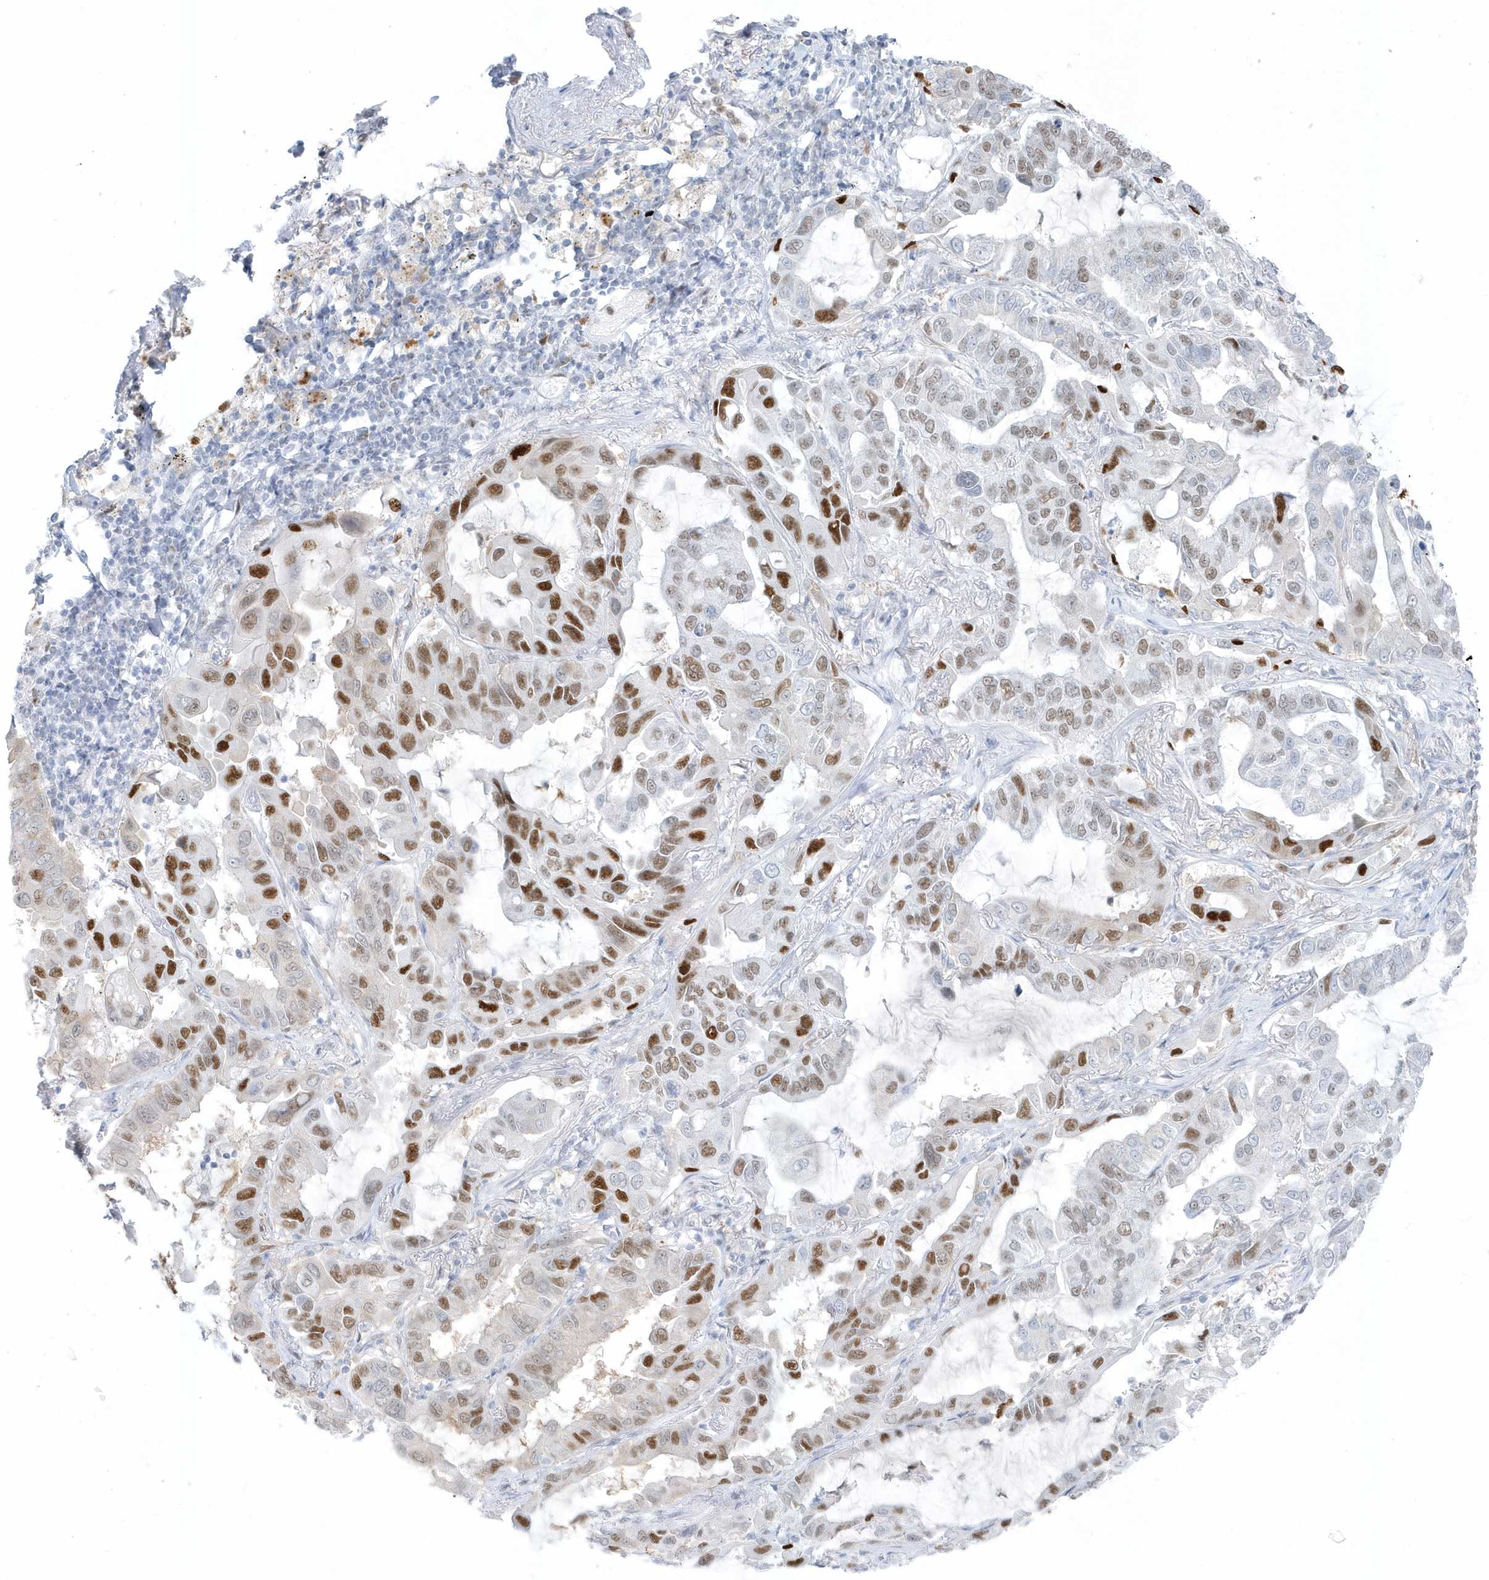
{"staining": {"intensity": "moderate", "quantity": "25%-75%", "location": "nuclear"}, "tissue": "lung cancer", "cell_type": "Tumor cells", "image_type": "cancer", "snomed": [{"axis": "morphology", "description": "Adenocarcinoma, NOS"}, {"axis": "topography", "description": "Lung"}], "caption": "A brown stain shows moderate nuclear positivity of a protein in lung cancer tumor cells. Using DAB (brown) and hematoxylin (blue) stains, captured at high magnification using brightfield microscopy.", "gene": "SMIM34", "patient": {"sex": "male", "age": 64}}